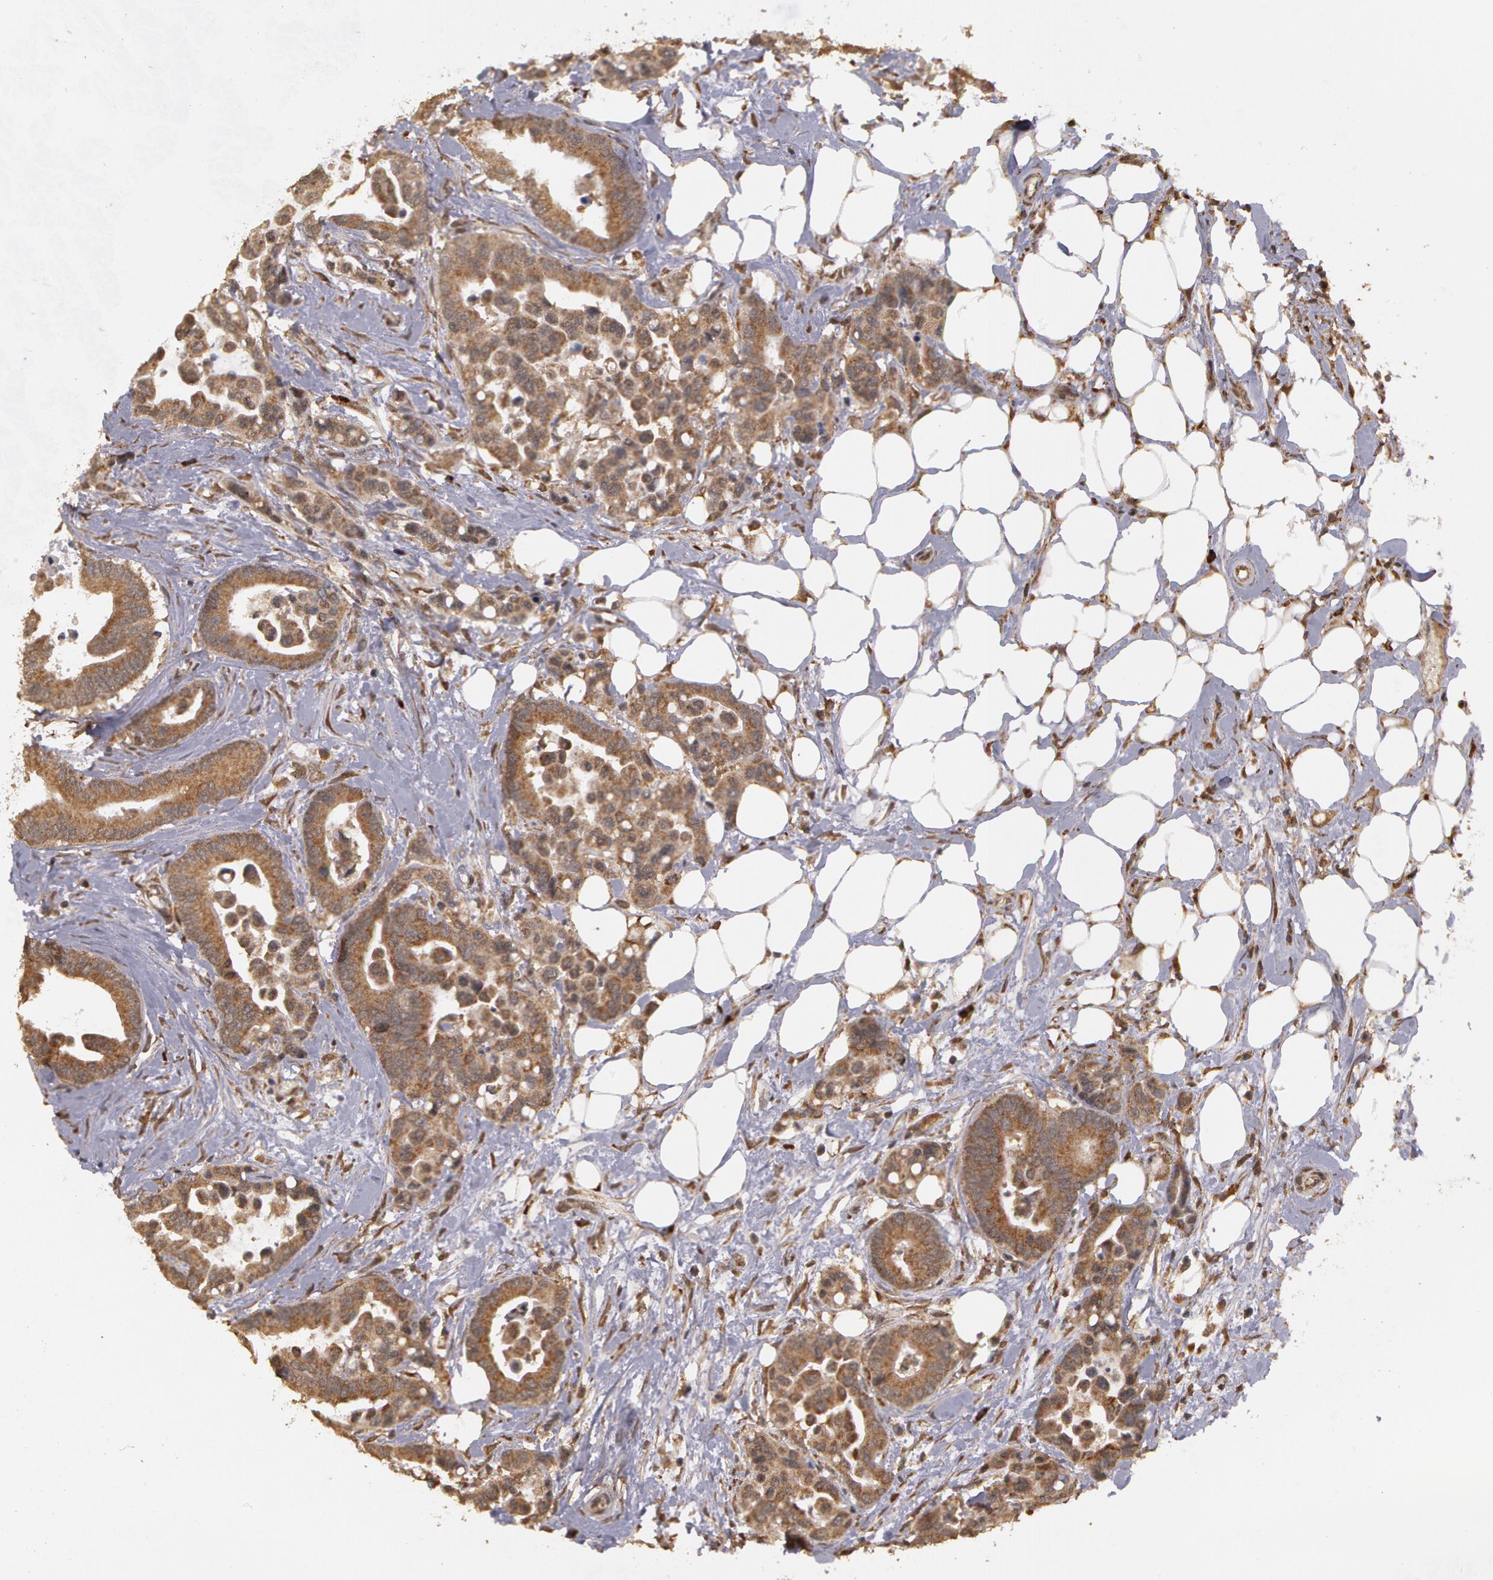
{"staining": {"intensity": "strong", "quantity": ">75%", "location": "cytoplasmic/membranous"}, "tissue": "colorectal cancer", "cell_type": "Tumor cells", "image_type": "cancer", "snomed": [{"axis": "morphology", "description": "Adenocarcinoma, NOS"}, {"axis": "topography", "description": "Colon"}], "caption": "Immunohistochemistry (IHC) of human colorectal cancer (adenocarcinoma) exhibits high levels of strong cytoplasmic/membranous expression in about >75% of tumor cells.", "gene": "GLIS1", "patient": {"sex": "male", "age": 82}}